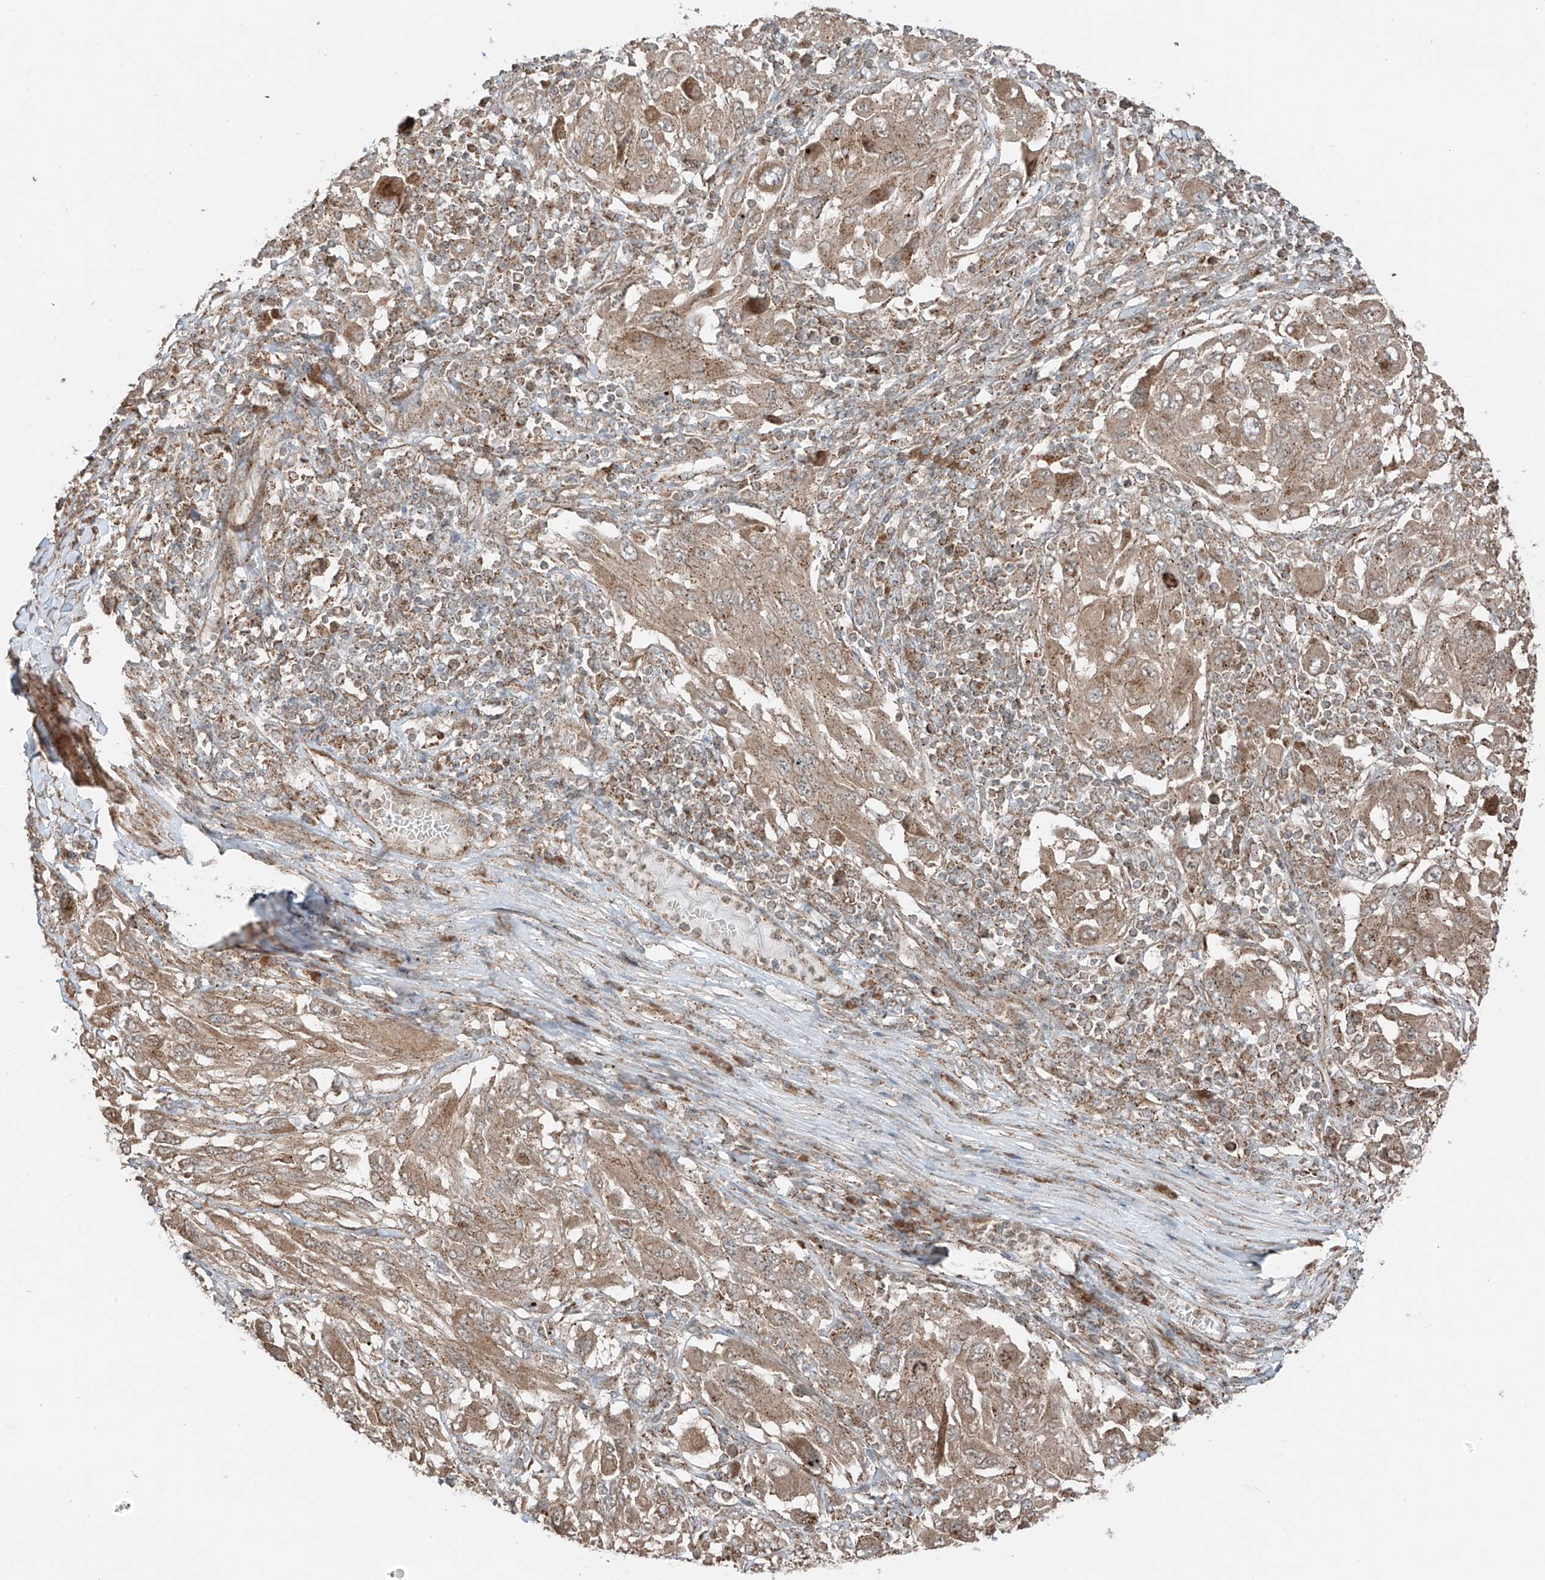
{"staining": {"intensity": "weak", "quantity": ">75%", "location": "cytoplasmic/membranous"}, "tissue": "melanoma", "cell_type": "Tumor cells", "image_type": "cancer", "snomed": [{"axis": "morphology", "description": "Malignant melanoma, NOS"}, {"axis": "topography", "description": "Skin"}], "caption": "Malignant melanoma stained with immunohistochemistry exhibits weak cytoplasmic/membranous expression in approximately >75% of tumor cells.", "gene": "CEP162", "patient": {"sex": "female", "age": 91}}